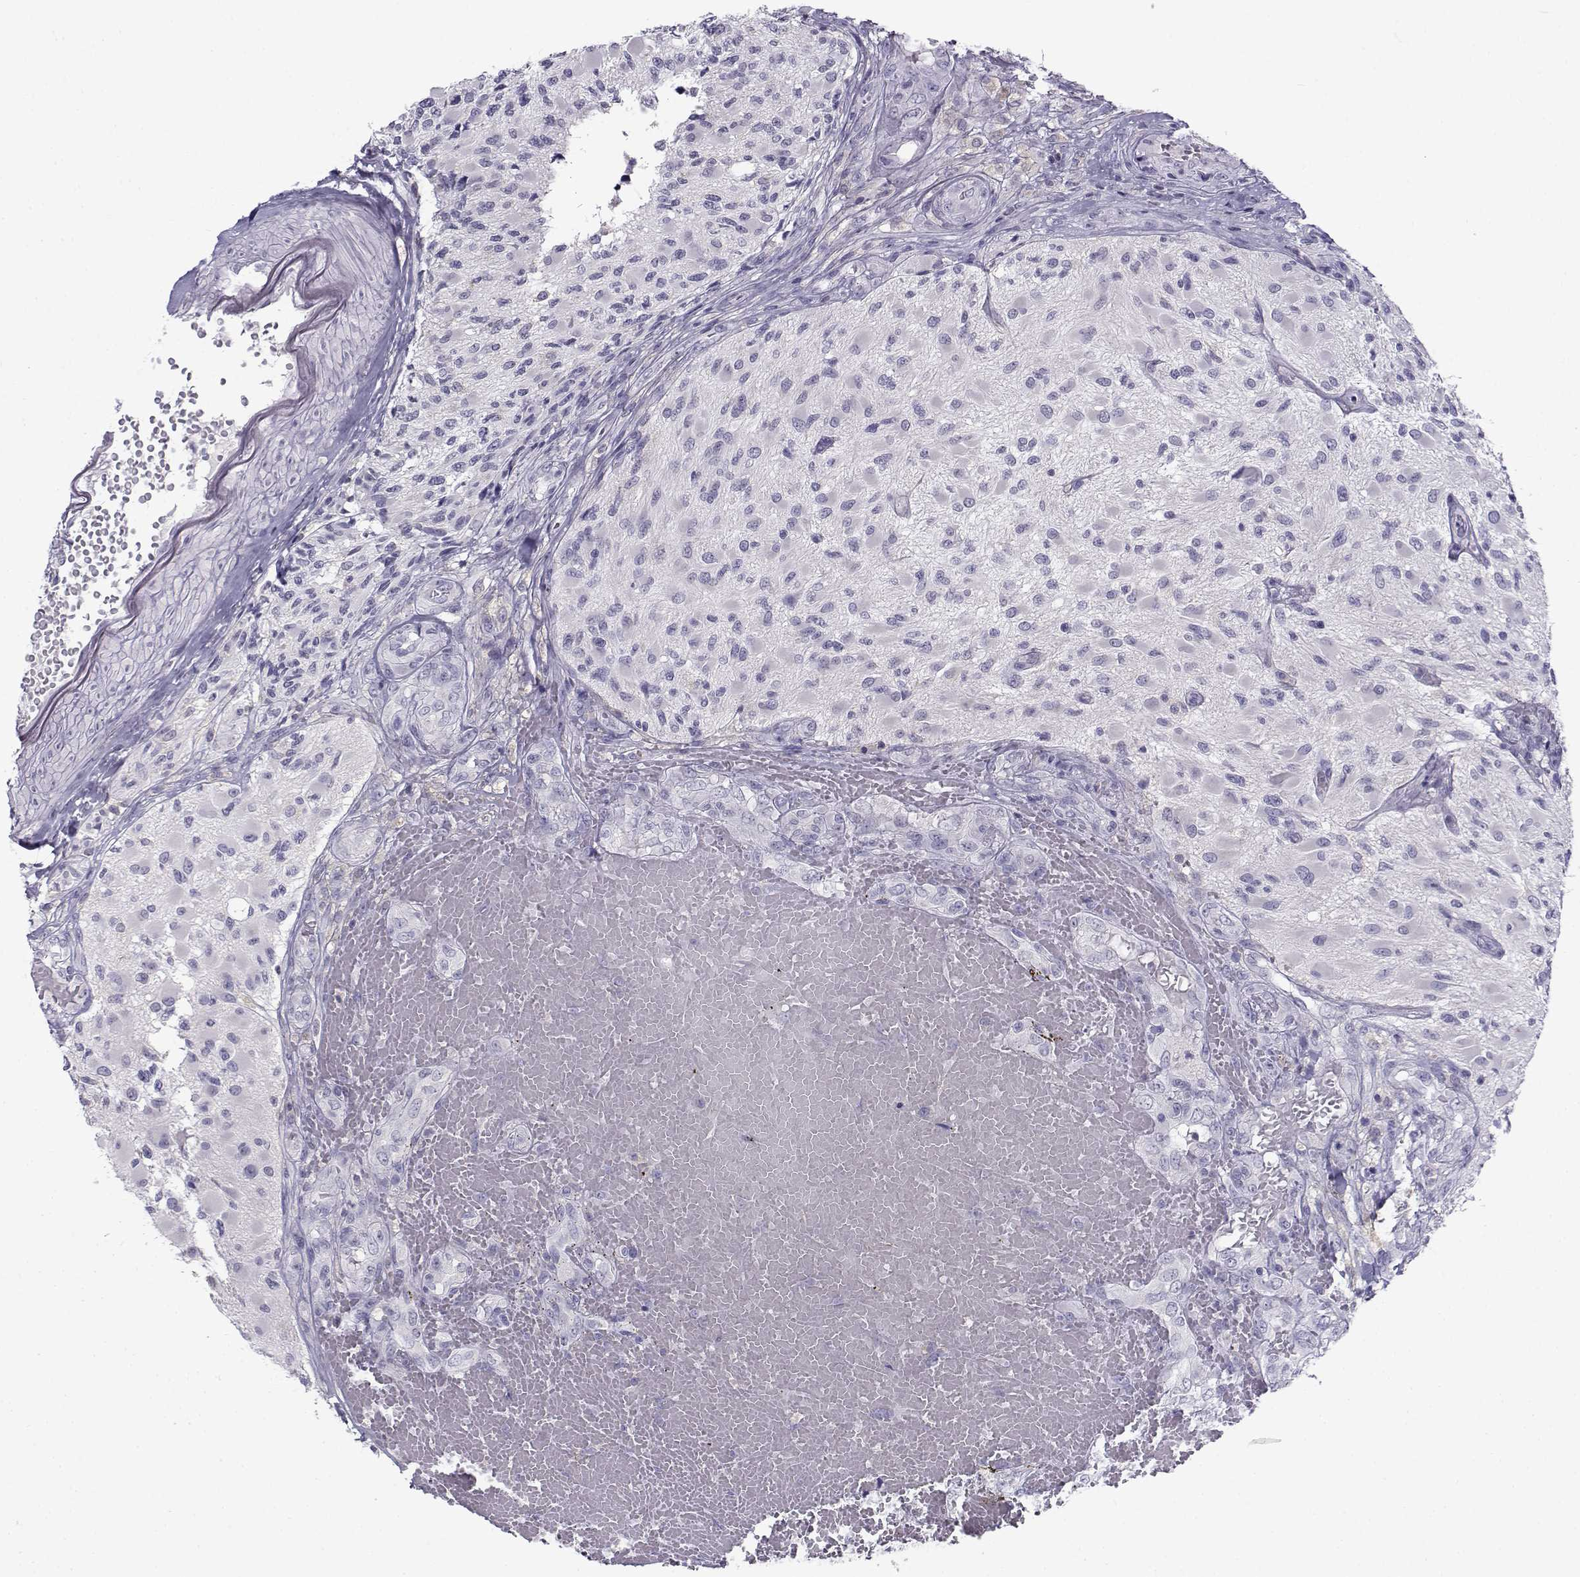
{"staining": {"intensity": "negative", "quantity": "none", "location": "none"}, "tissue": "glioma", "cell_type": "Tumor cells", "image_type": "cancer", "snomed": [{"axis": "morphology", "description": "Glioma, malignant, High grade"}, {"axis": "topography", "description": "Brain"}], "caption": "Tumor cells are negative for protein expression in human high-grade glioma (malignant). (DAB (3,3'-diaminobenzidine) immunohistochemistry (IHC) with hematoxylin counter stain).", "gene": "FAM166A", "patient": {"sex": "female", "age": 63}}